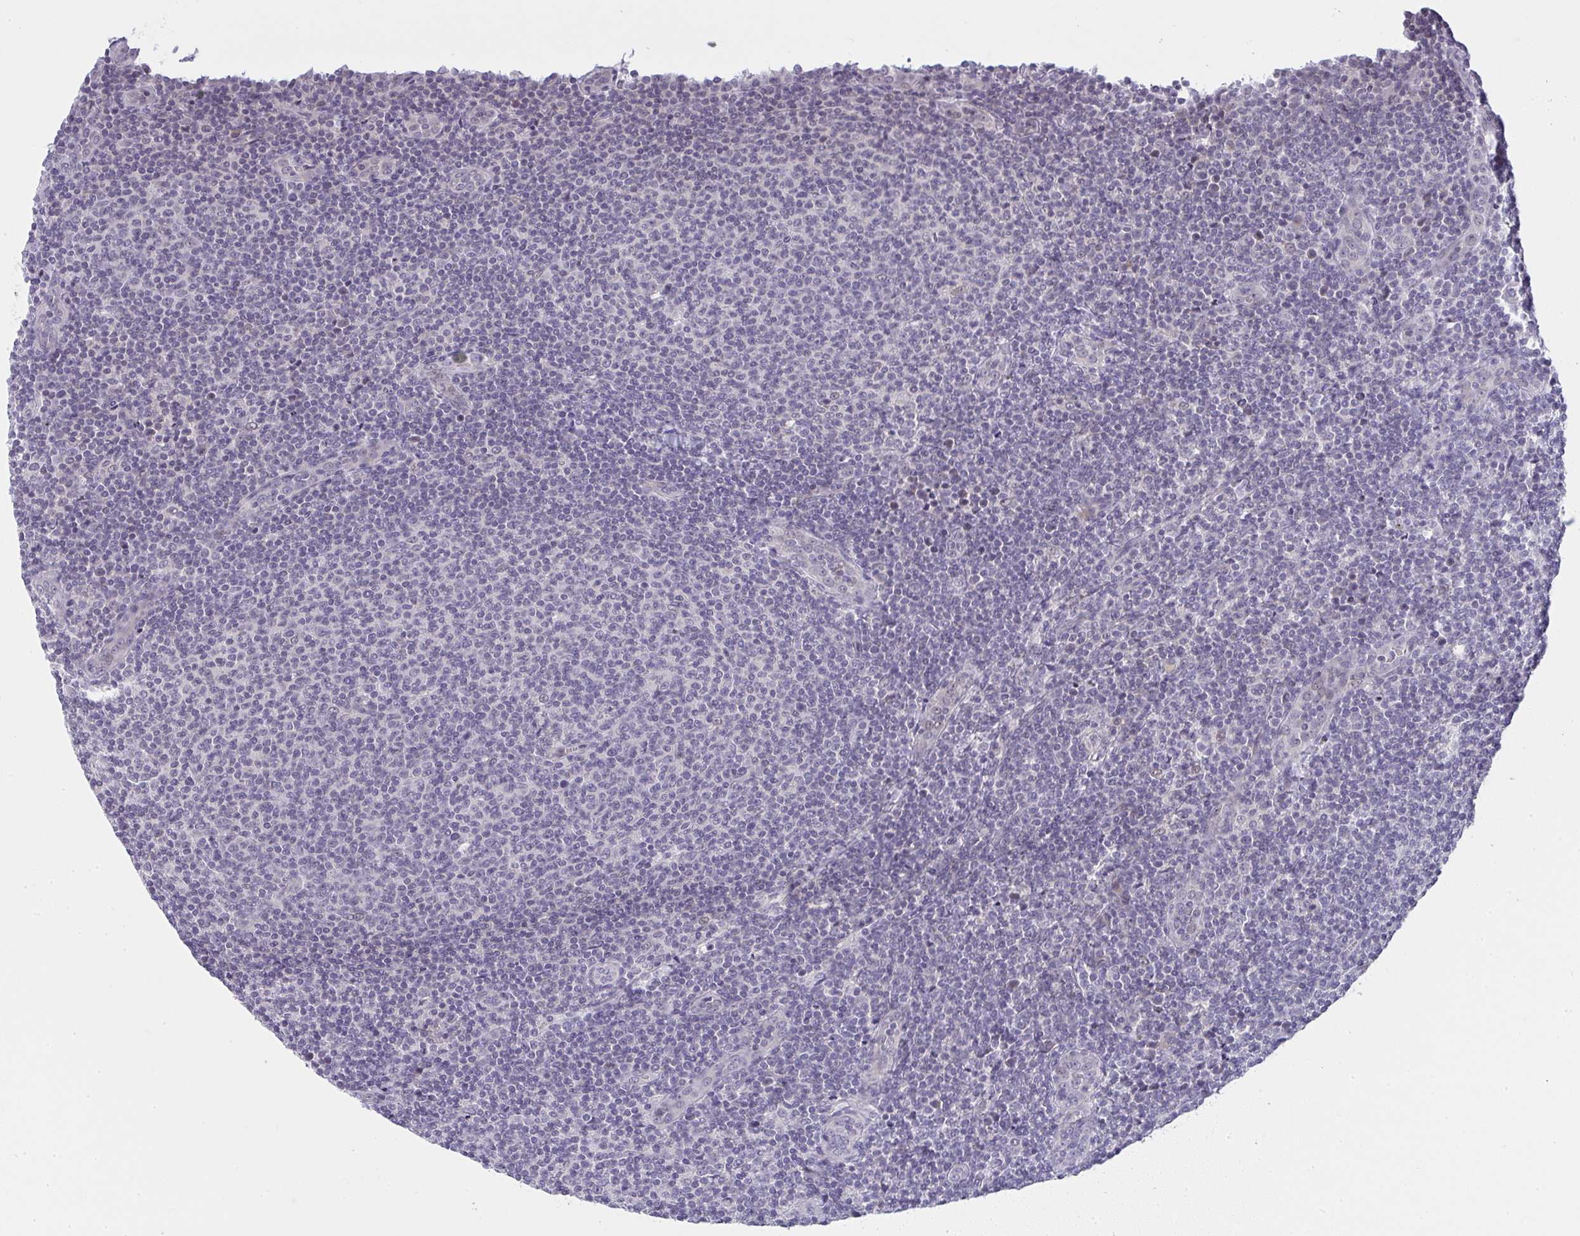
{"staining": {"intensity": "negative", "quantity": "none", "location": "none"}, "tissue": "lymphoma", "cell_type": "Tumor cells", "image_type": "cancer", "snomed": [{"axis": "morphology", "description": "Malignant lymphoma, non-Hodgkin's type, Low grade"}, {"axis": "topography", "description": "Lymph node"}], "caption": "Immunohistochemistry histopathology image of lymphoma stained for a protein (brown), which displays no expression in tumor cells. Nuclei are stained in blue.", "gene": "CACNA1S", "patient": {"sex": "male", "age": 66}}